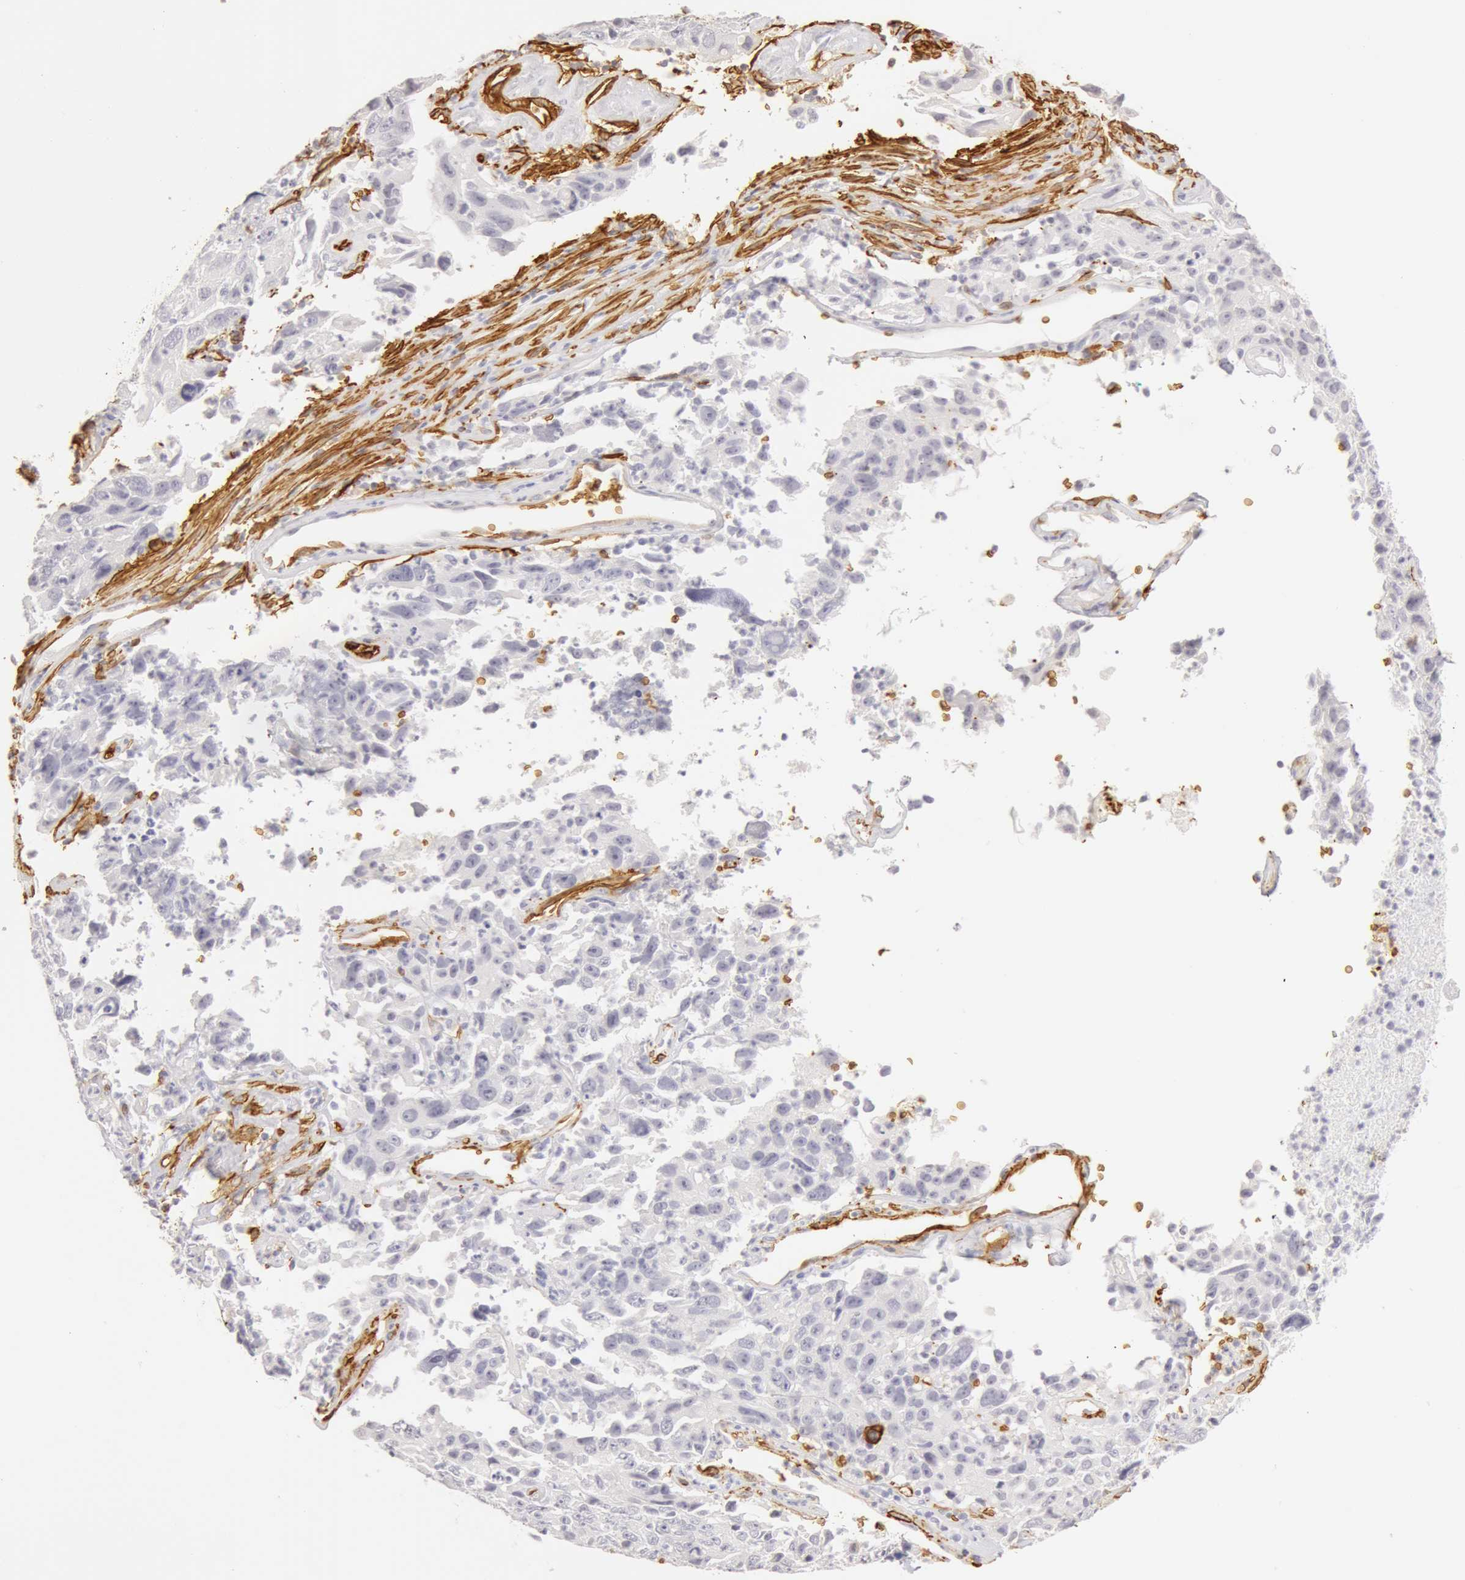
{"staining": {"intensity": "negative", "quantity": "none", "location": "none"}, "tissue": "lung cancer", "cell_type": "Tumor cells", "image_type": "cancer", "snomed": [{"axis": "morphology", "description": "Squamous cell carcinoma, NOS"}, {"axis": "topography", "description": "Lung"}], "caption": "Human lung cancer stained for a protein using IHC shows no staining in tumor cells.", "gene": "AQP1", "patient": {"sex": "male", "age": 64}}